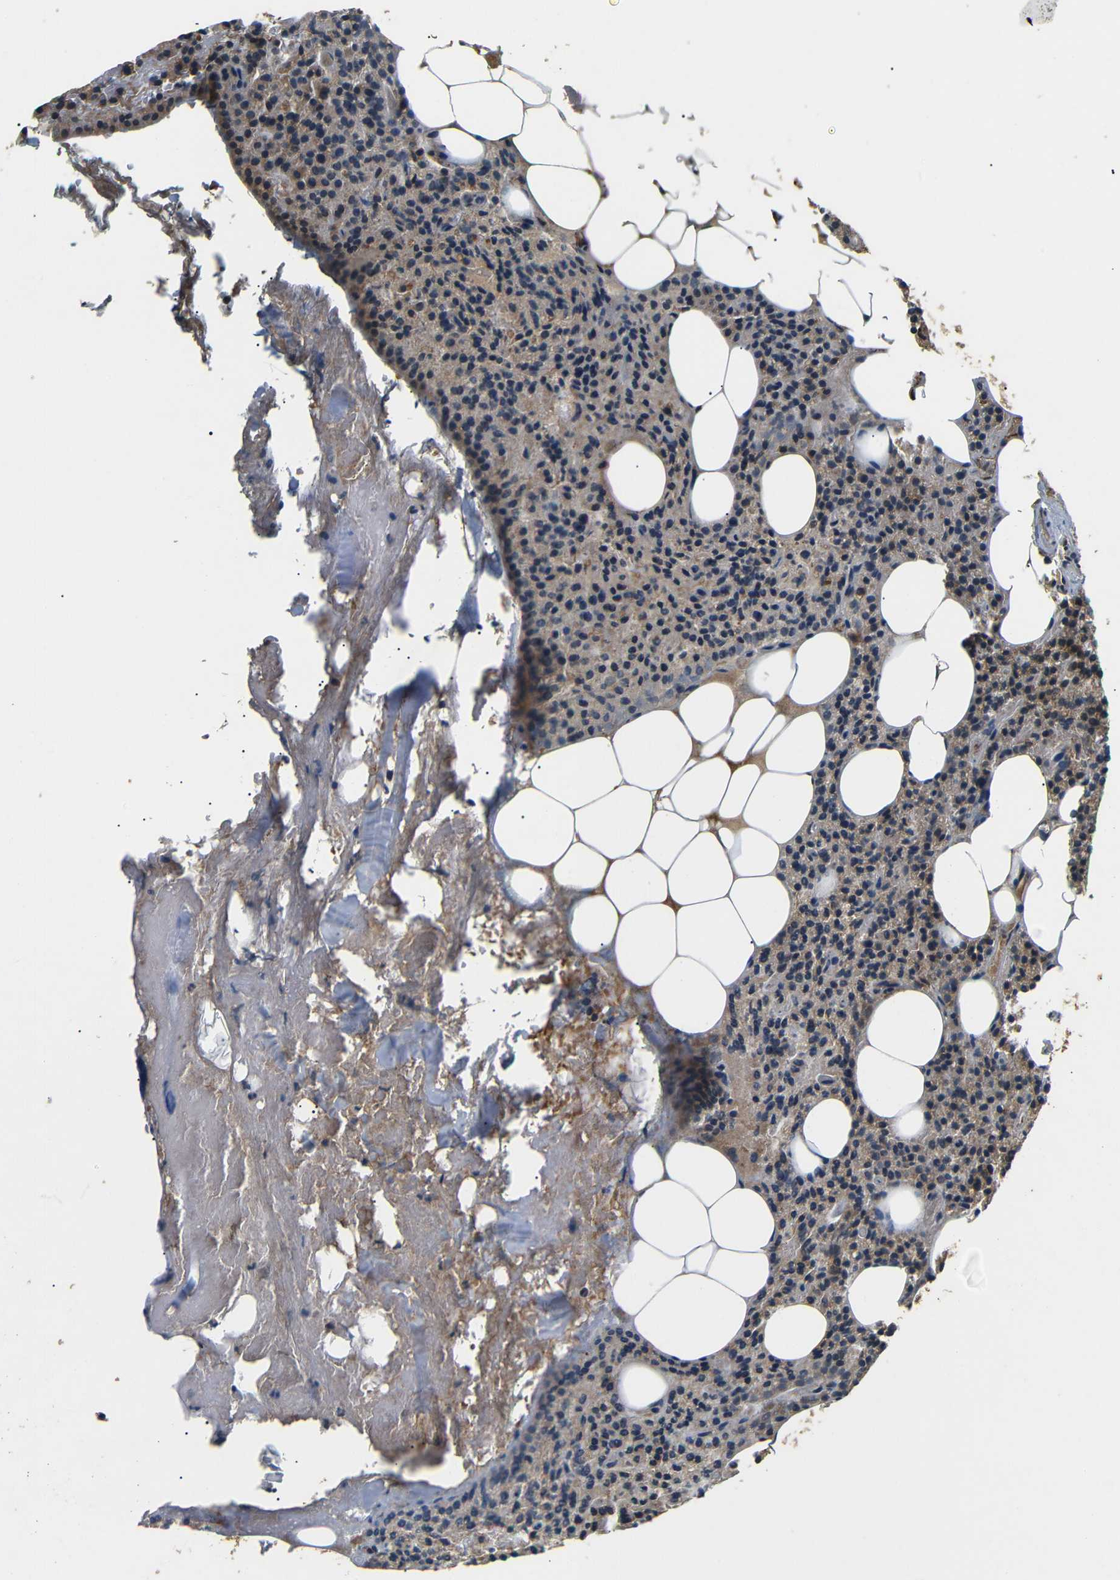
{"staining": {"intensity": "strong", "quantity": ">75%", "location": "cytoplasmic/membranous"}, "tissue": "parathyroid gland", "cell_type": "Glandular cells", "image_type": "normal", "snomed": [{"axis": "morphology", "description": "Normal tissue, NOS"}, {"axis": "morphology", "description": "Adenoma, NOS"}, {"axis": "topography", "description": "Parathyroid gland"}], "caption": "Parathyroid gland stained with DAB immunohistochemistry shows high levels of strong cytoplasmic/membranous staining in approximately >75% of glandular cells. The protein is shown in brown color, while the nuclei are stained blue.", "gene": "ATP7A", "patient": {"sex": "female", "age": 51}}